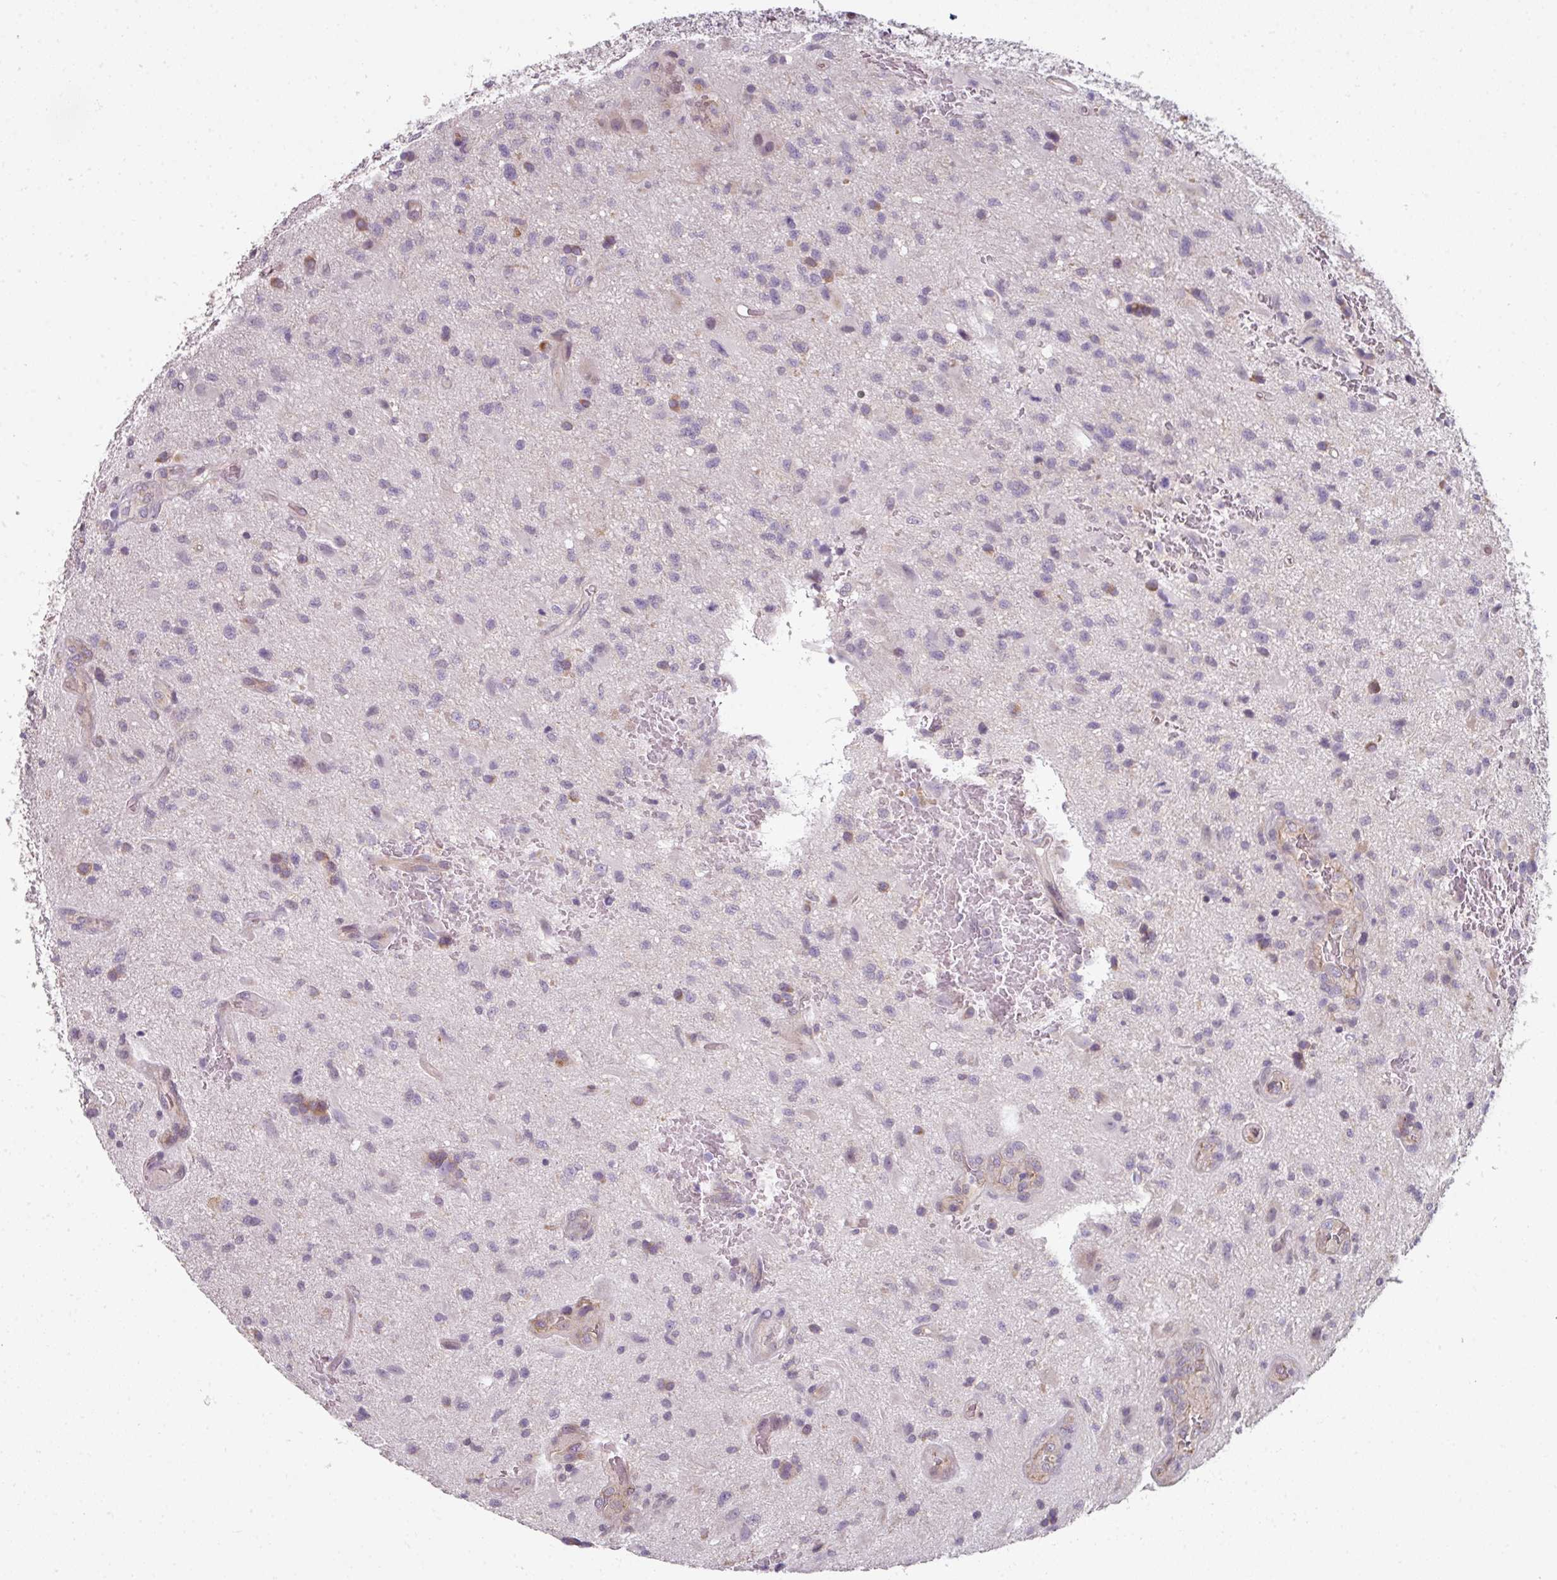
{"staining": {"intensity": "negative", "quantity": "none", "location": "none"}, "tissue": "glioma", "cell_type": "Tumor cells", "image_type": "cancer", "snomed": [{"axis": "morphology", "description": "Glioma, malignant, High grade"}, {"axis": "topography", "description": "Brain"}], "caption": "IHC micrograph of neoplastic tissue: human high-grade glioma (malignant) stained with DAB (3,3'-diaminobenzidine) shows no significant protein staining in tumor cells. The staining was performed using DAB (3,3'-diaminobenzidine) to visualize the protein expression in brown, while the nuclei were stained in blue with hematoxylin (Magnification: 20x).", "gene": "C19orf33", "patient": {"sex": "male", "age": 67}}